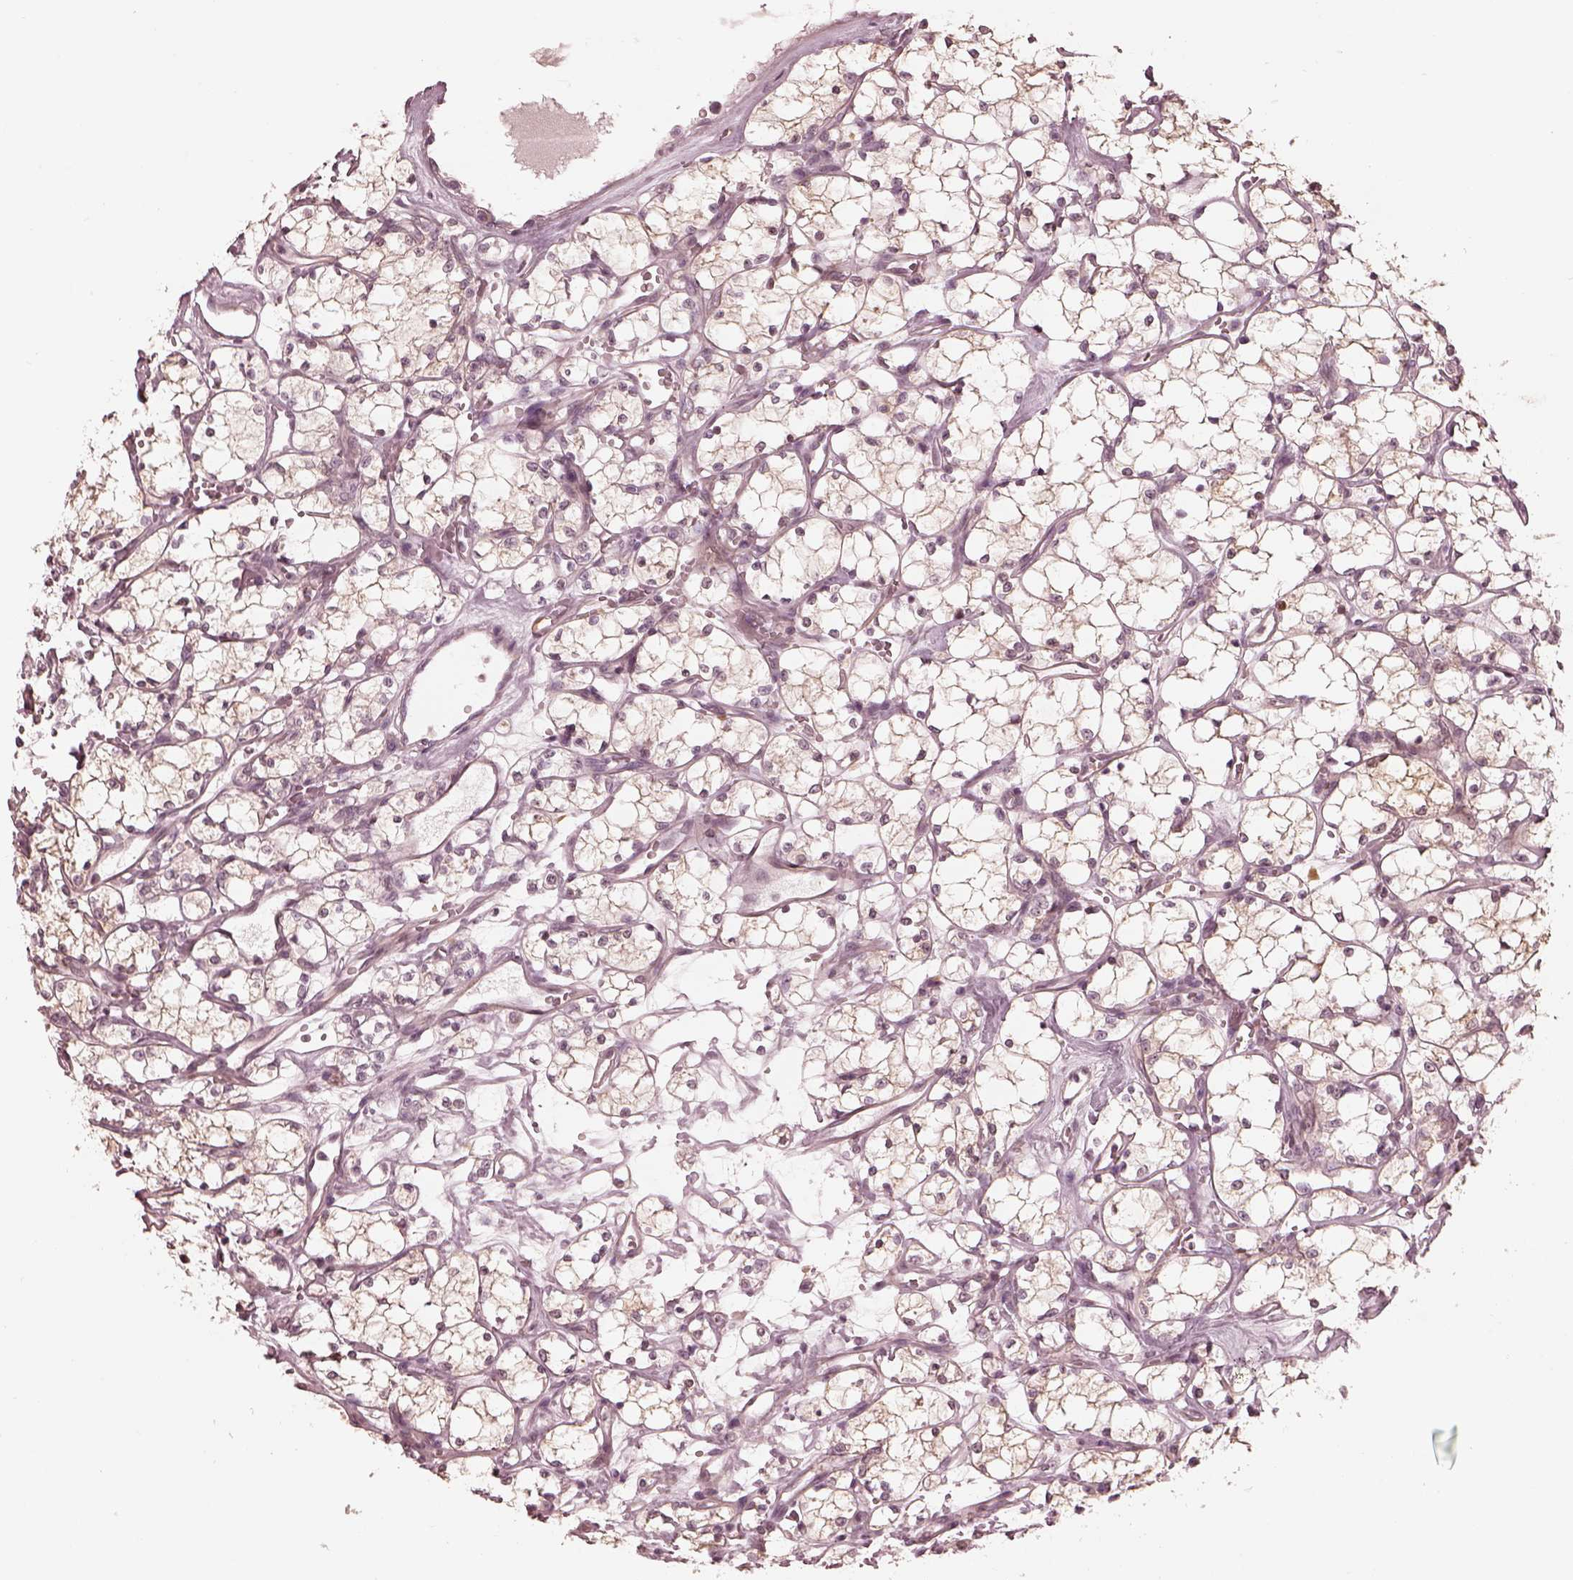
{"staining": {"intensity": "weak", "quantity": ">75%", "location": "cytoplasmic/membranous"}, "tissue": "renal cancer", "cell_type": "Tumor cells", "image_type": "cancer", "snomed": [{"axis": "morphology", "description": "Adenocarcinoma, NOS"}, {"axis": "topography", "description": "Kidney"}], "caption": "Renal cancer (adenocarcinoma) stained with a protein marker exhibits weak staining in tumor cells.", "gene": "IQCG", "patient": {"sex": "female", "age": 69}}